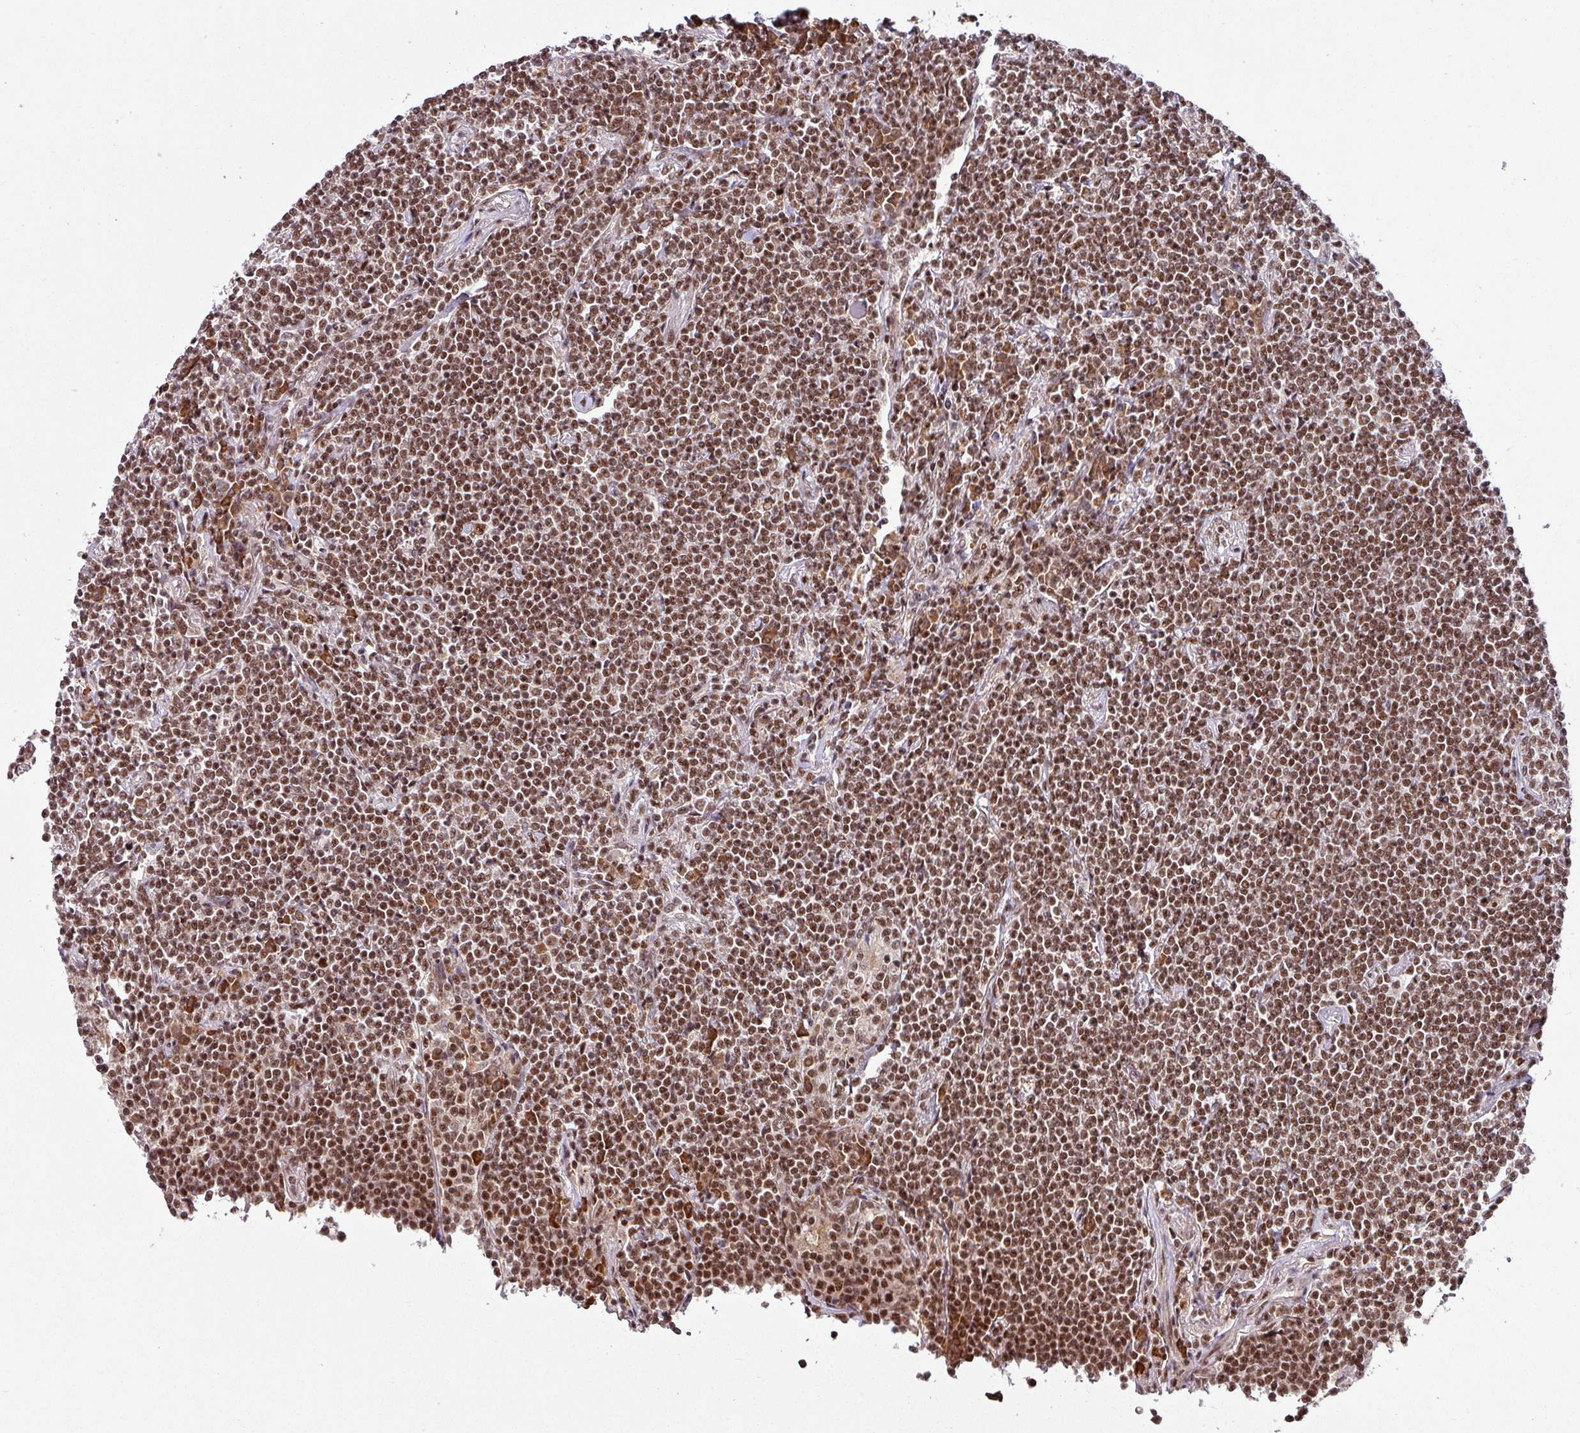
{"staining": {"intensity": "strong", "quantity": ">75%", "location": "nuclear"}, "tissue": "lymphoma", "cell_type": "Tumor cells", "image_type": "cancer", "snomed": [{"axis": "morphology", "description": "Malignant lymphoma, non-Hodgkin's type, Low grade"}, {"axis": "topography", "description": "Lung"}], "caption": "Lymphoma tissue displays strong nuclear positivity in about >75% of tumor cells, visualized by immunohistochemistry.", "gene": "PHF23", "patient": {"sex": "female", "age": 71}}